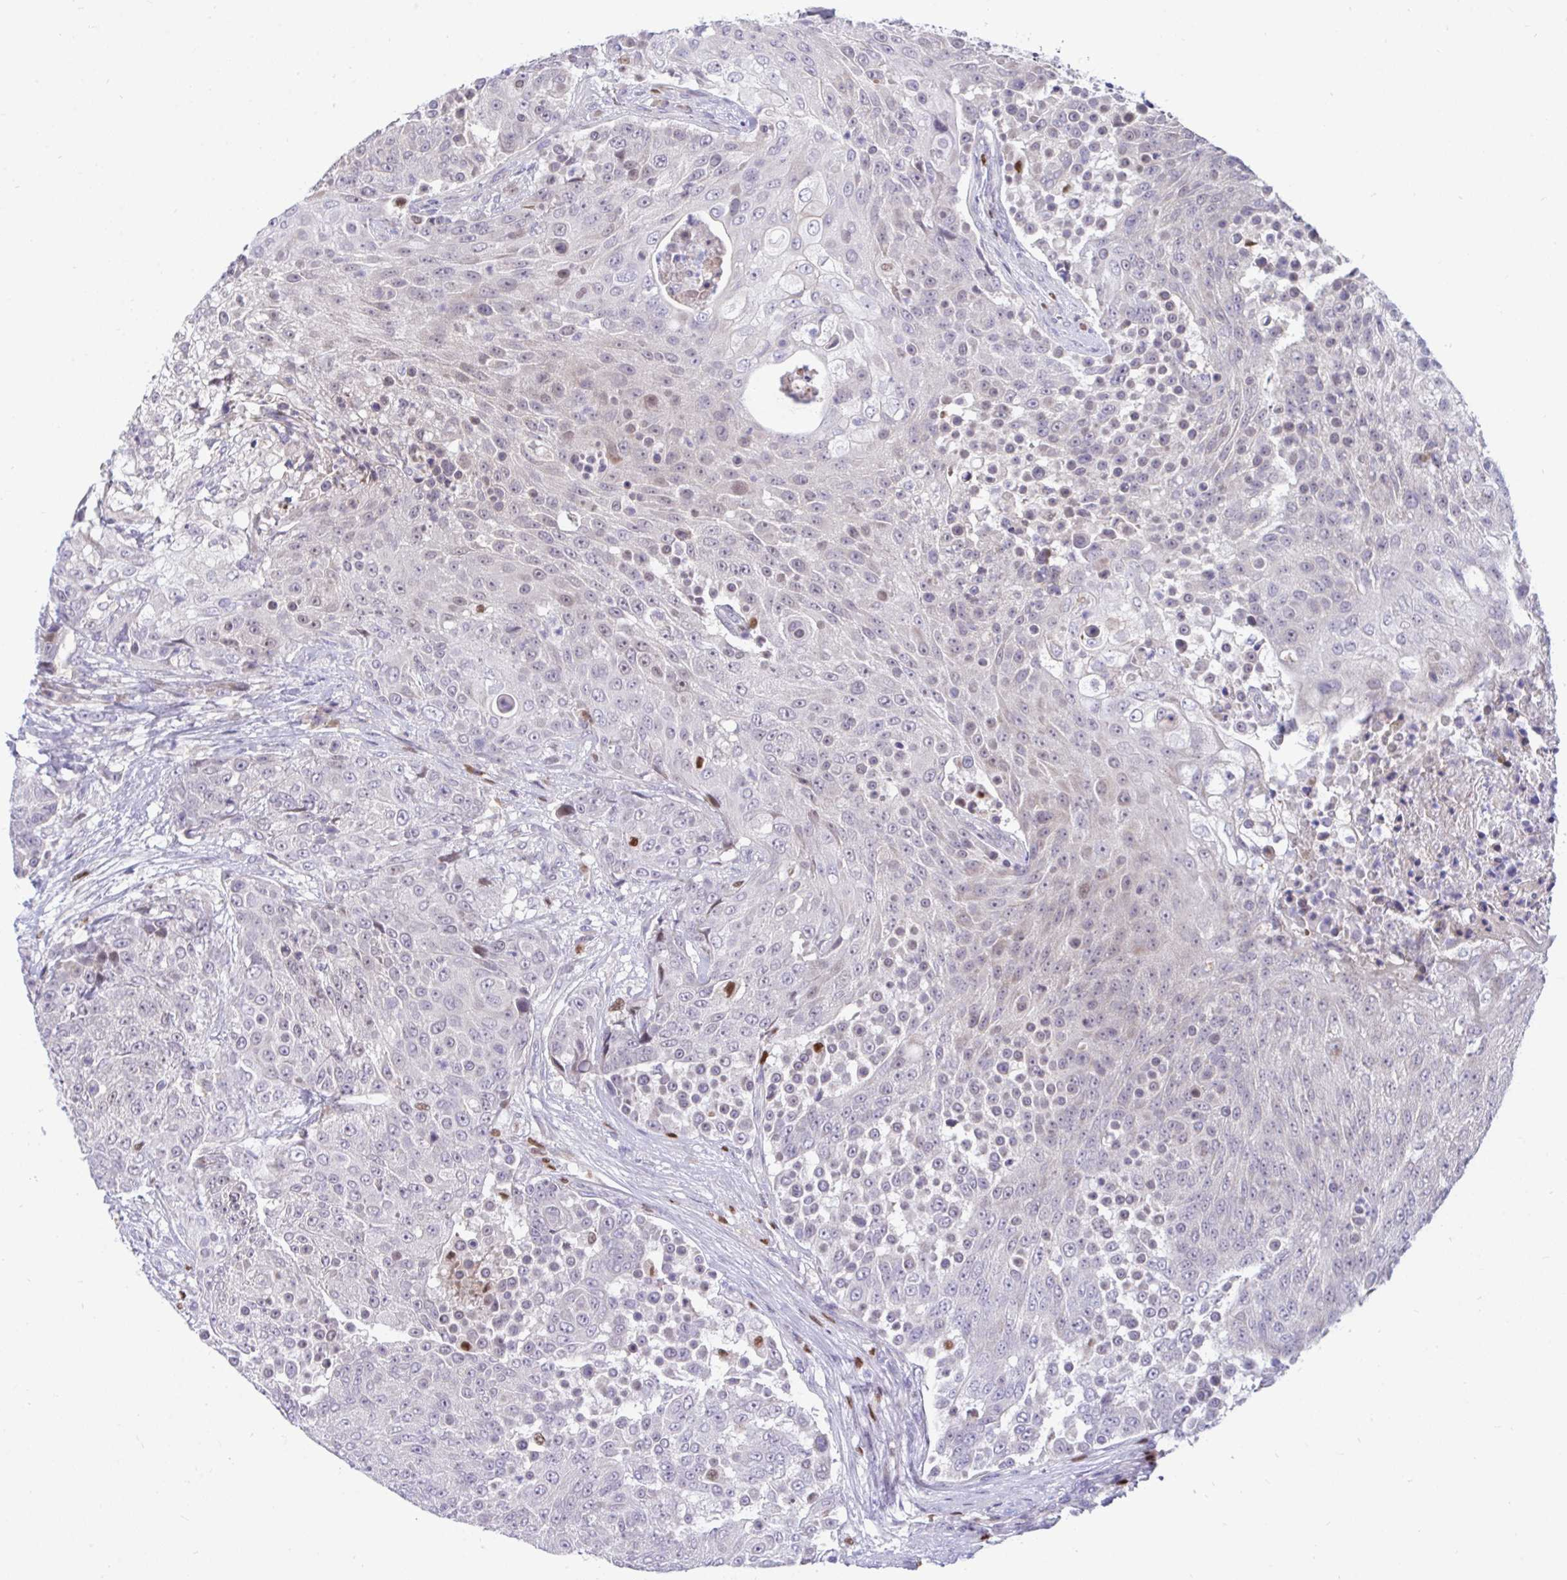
{"staining": {"intensity": "weak", "quantity": "<25%", "location": "nuclear"}, "tissue": "urothelial cancer", "cell_type": "Tumor cells", "image_type": "cancer", "snomed": [{"axis": "morphology", "description": "Urothelial carcinoma, High grade"}, {"axis": "topography", "description": "Urinary bladder"}], "caption": "High power microscopy image of an immunohistochemistry (IHC) histopathology image of urothelial cancer, revealing no significant positivity in tumor cells.", "gene": "EPOP", "patient": {"sex": "female", "age": 63}}